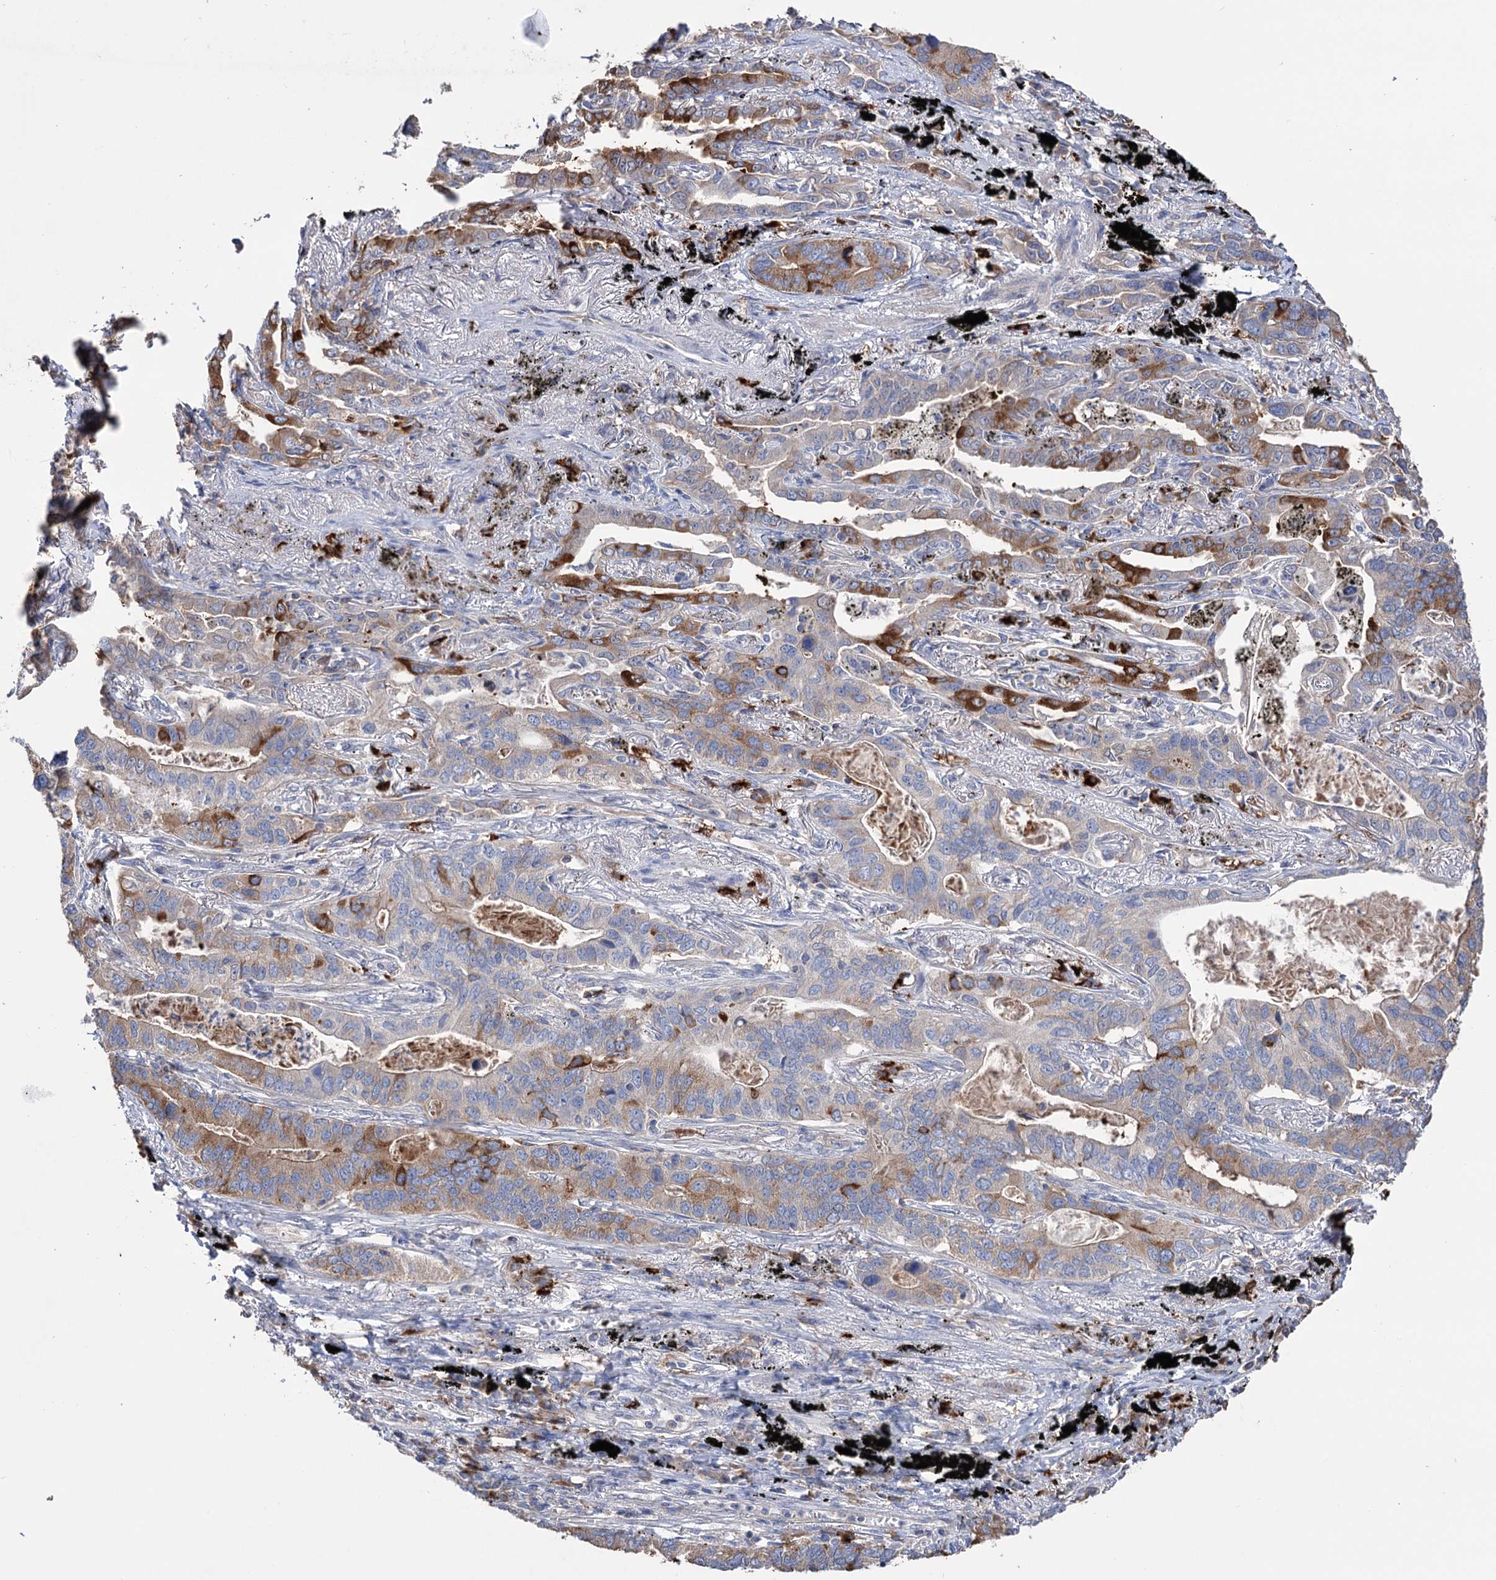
{"staining": {"intensity": "moderate", "quantity": "25%-75%", "location": "cytoplasmic/membranous"}, "tissue": "lung cancer", "cell_type": "Tumor cells", "image_type": "cancer", "snomed": [{"axis": "morphology", "description": "Adenocarcinoma, NOS"}, {"axis": "topography", "description": "Lung"}], "caption": "Brown immunohistochemical staining in adenocarcinoma (lung) reveals moderate cytoplasmic/membranous expression in about 25%-75% of tumor cells.", "gene": "BBS4", "patient": {"sex": "male", "age": 67}}